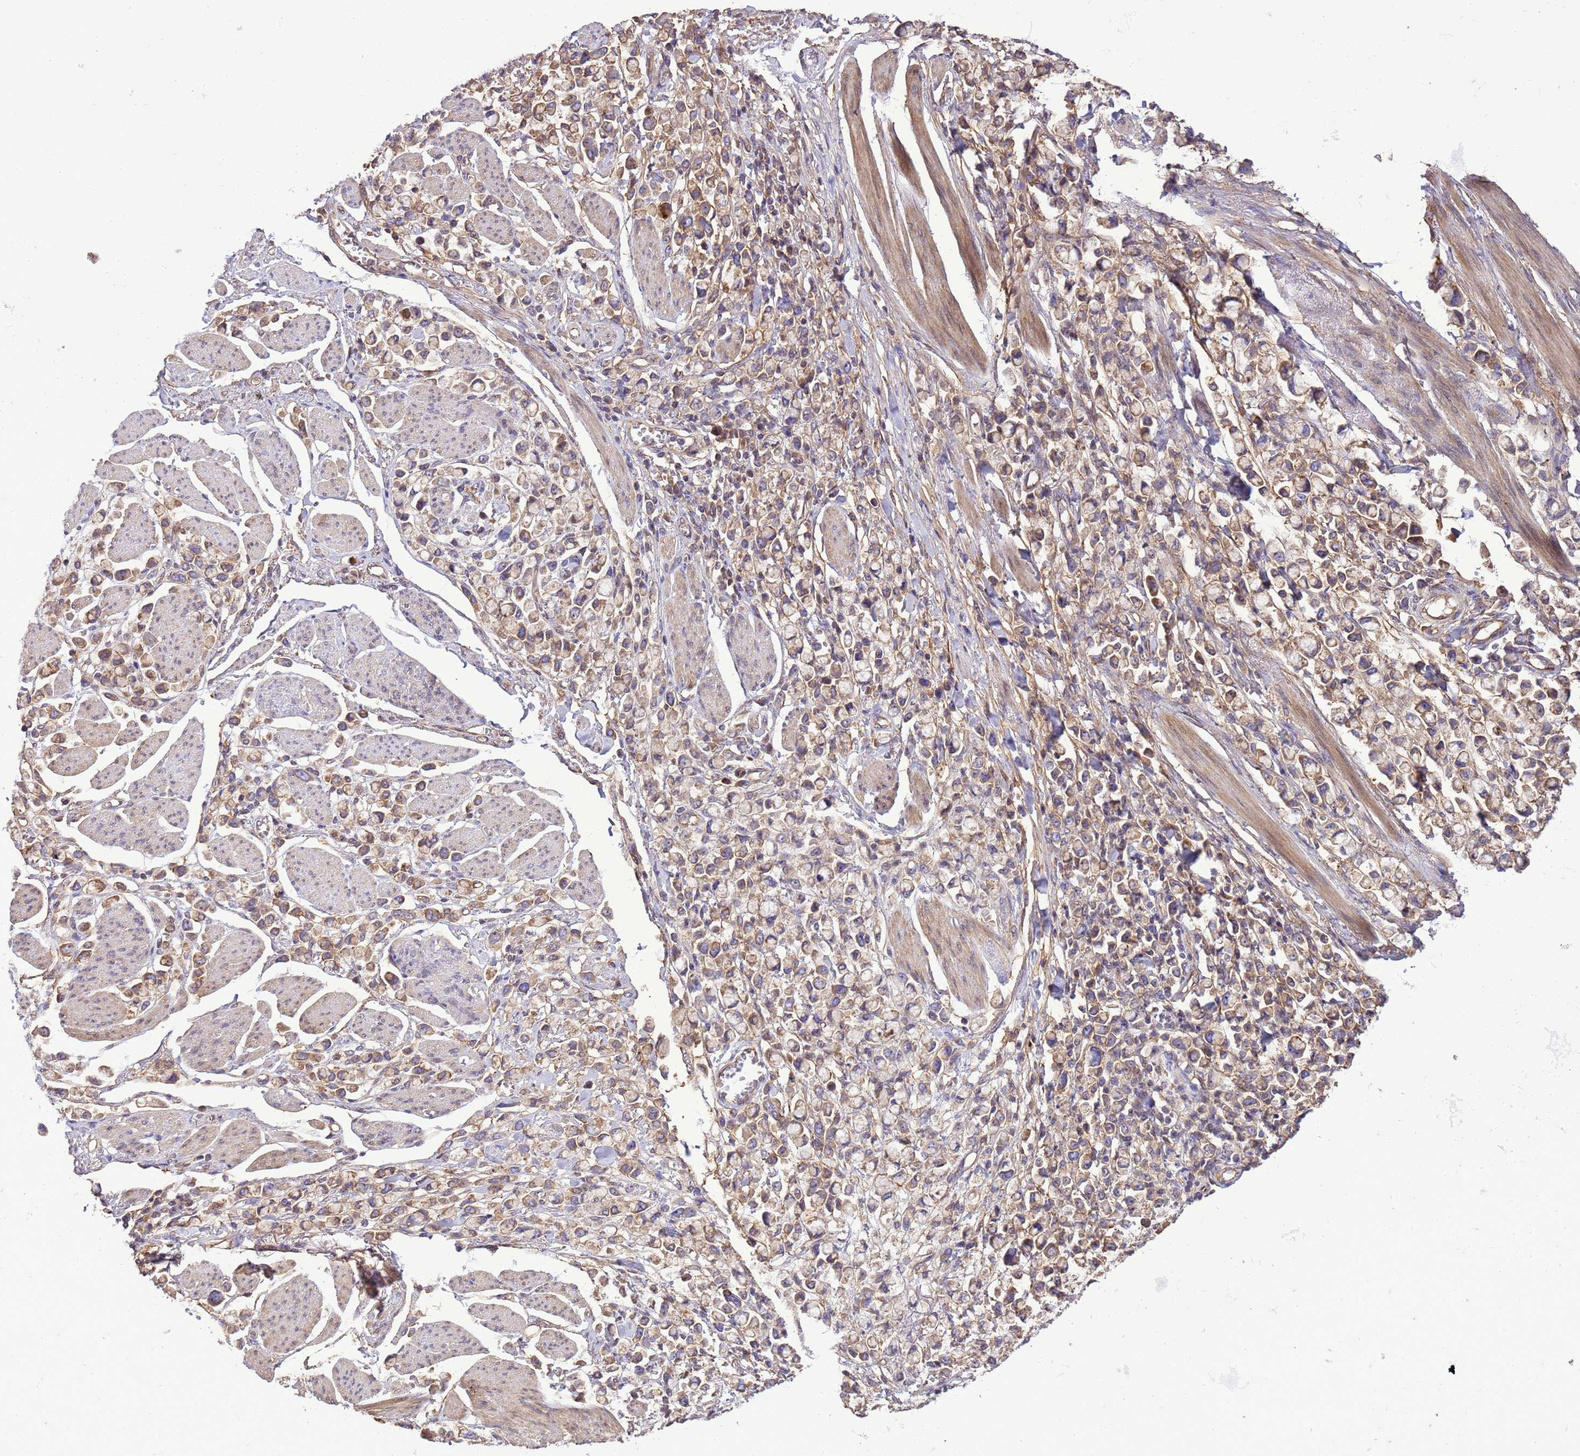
{"staining": {"intensity": "moderate", "quantity": ">75%", "location": "cytoplasmic/membranous"}, "tissue": "stomach cancer", "cell_type": "Tumor cells", "image_type": "cancer", "snomed": [{"axis": "morphology", "description": "Adenocarcinoma, NOS"}, {"axis": "topography", "description": "Stomach"}], "caption": "Immunohistochemistry staining of stomach adenocarcinoma, which displays medium levels of moderate cytoplasmic/membranous staining in about >75% of tumor cells indicating moderate cytoplasmic/membranous protein staining. The staining was performed using DAB (brown) for protein detection and nuclei were counterstained in hematoxylin (blue).", "gene": "SMCO3", "patient": {"sex": "female", "age": 81}}